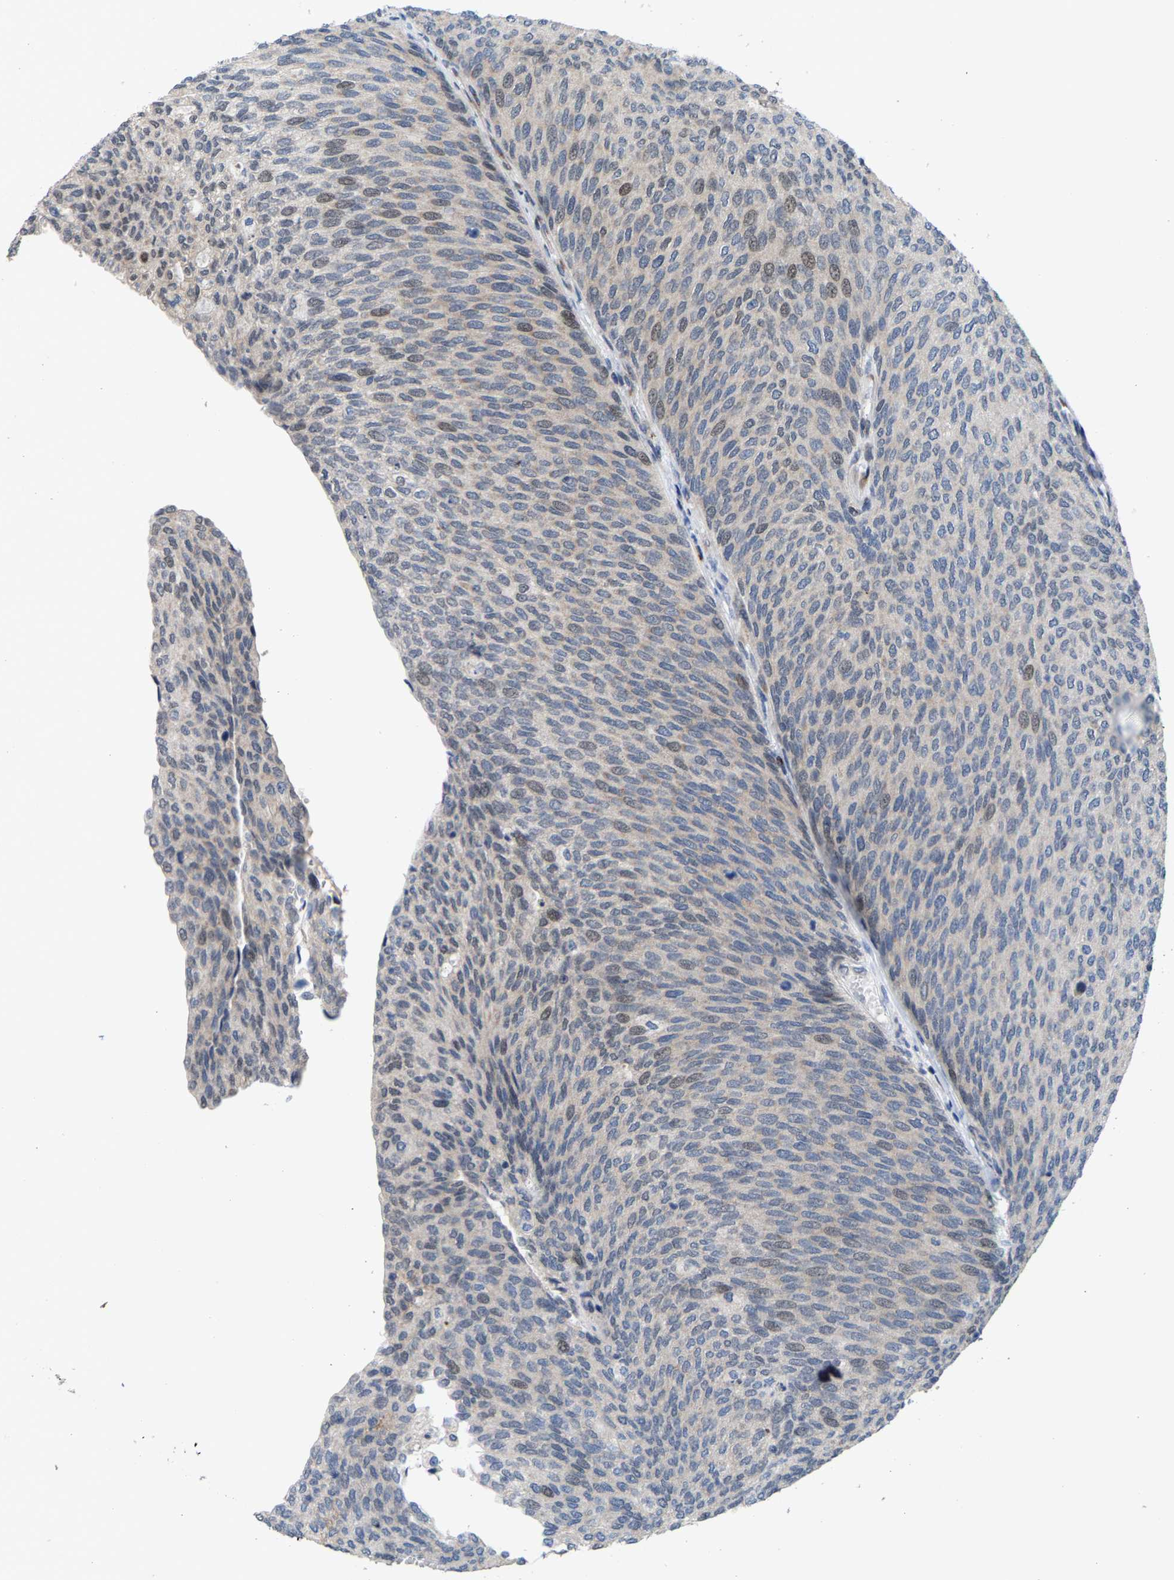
{"staining": {"intensity": "weak", "quantity": "<25%", "location": "nuclear"}, "tissue": "urothelial cancer", "cell_type": "Tumor cells", "image_type": "cancer", "snomed": [{"axis": "morphology", "description": "Urothelial carcinoma, Low grade"}, {"axis": "topography", "description": "Urinary bladder"}], "caption": "Low-grade urothelial carcinoma was stained to show a protein in brown. There is no significant expression in tumor cells.", "gene": "TDRKH", "patient": {"sex": "female", "age": 79}}